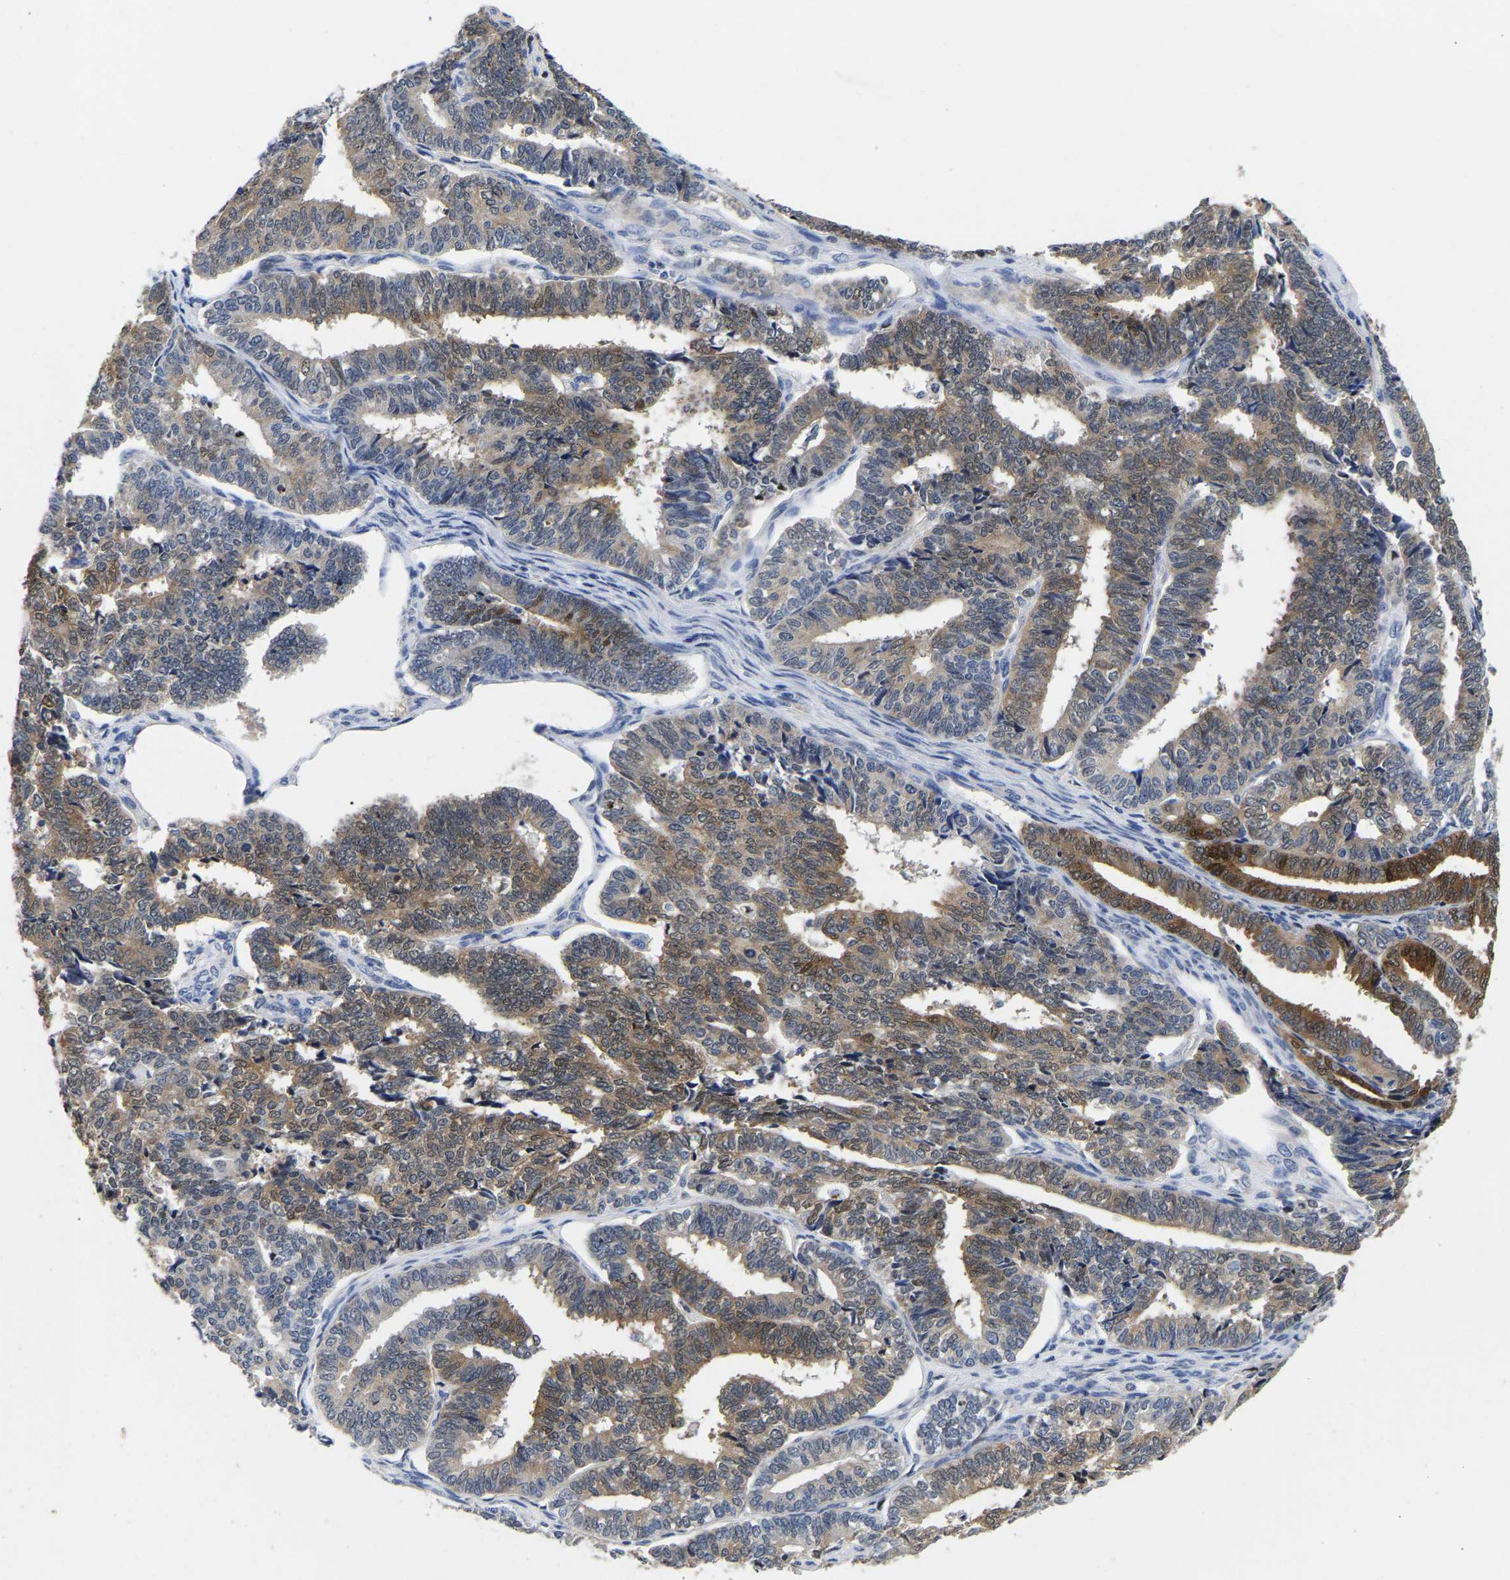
{"staining": {"intensity": "moderate", "quantity": "25%-75%", "location": "cytoplasmic/membranous,nuclear"}, "tissue": "endometrial cancer", "cell_type": "Tumor cells", "image_type": "cancer", "snomed": [{"axis": "morphology", "description": "Adenocarcinoma, NOS"}, {"axis": "topography", "description": "Endometrium"}], "caption": "Endometrial adenocarcinoma stained with IHC exhibits moderate cytoplasmic/membranous and nuclear positivity in about 25%-75% of tumor cells.", "gene": "CCDC6", "patient": {"sex": "female", "age": 70}}